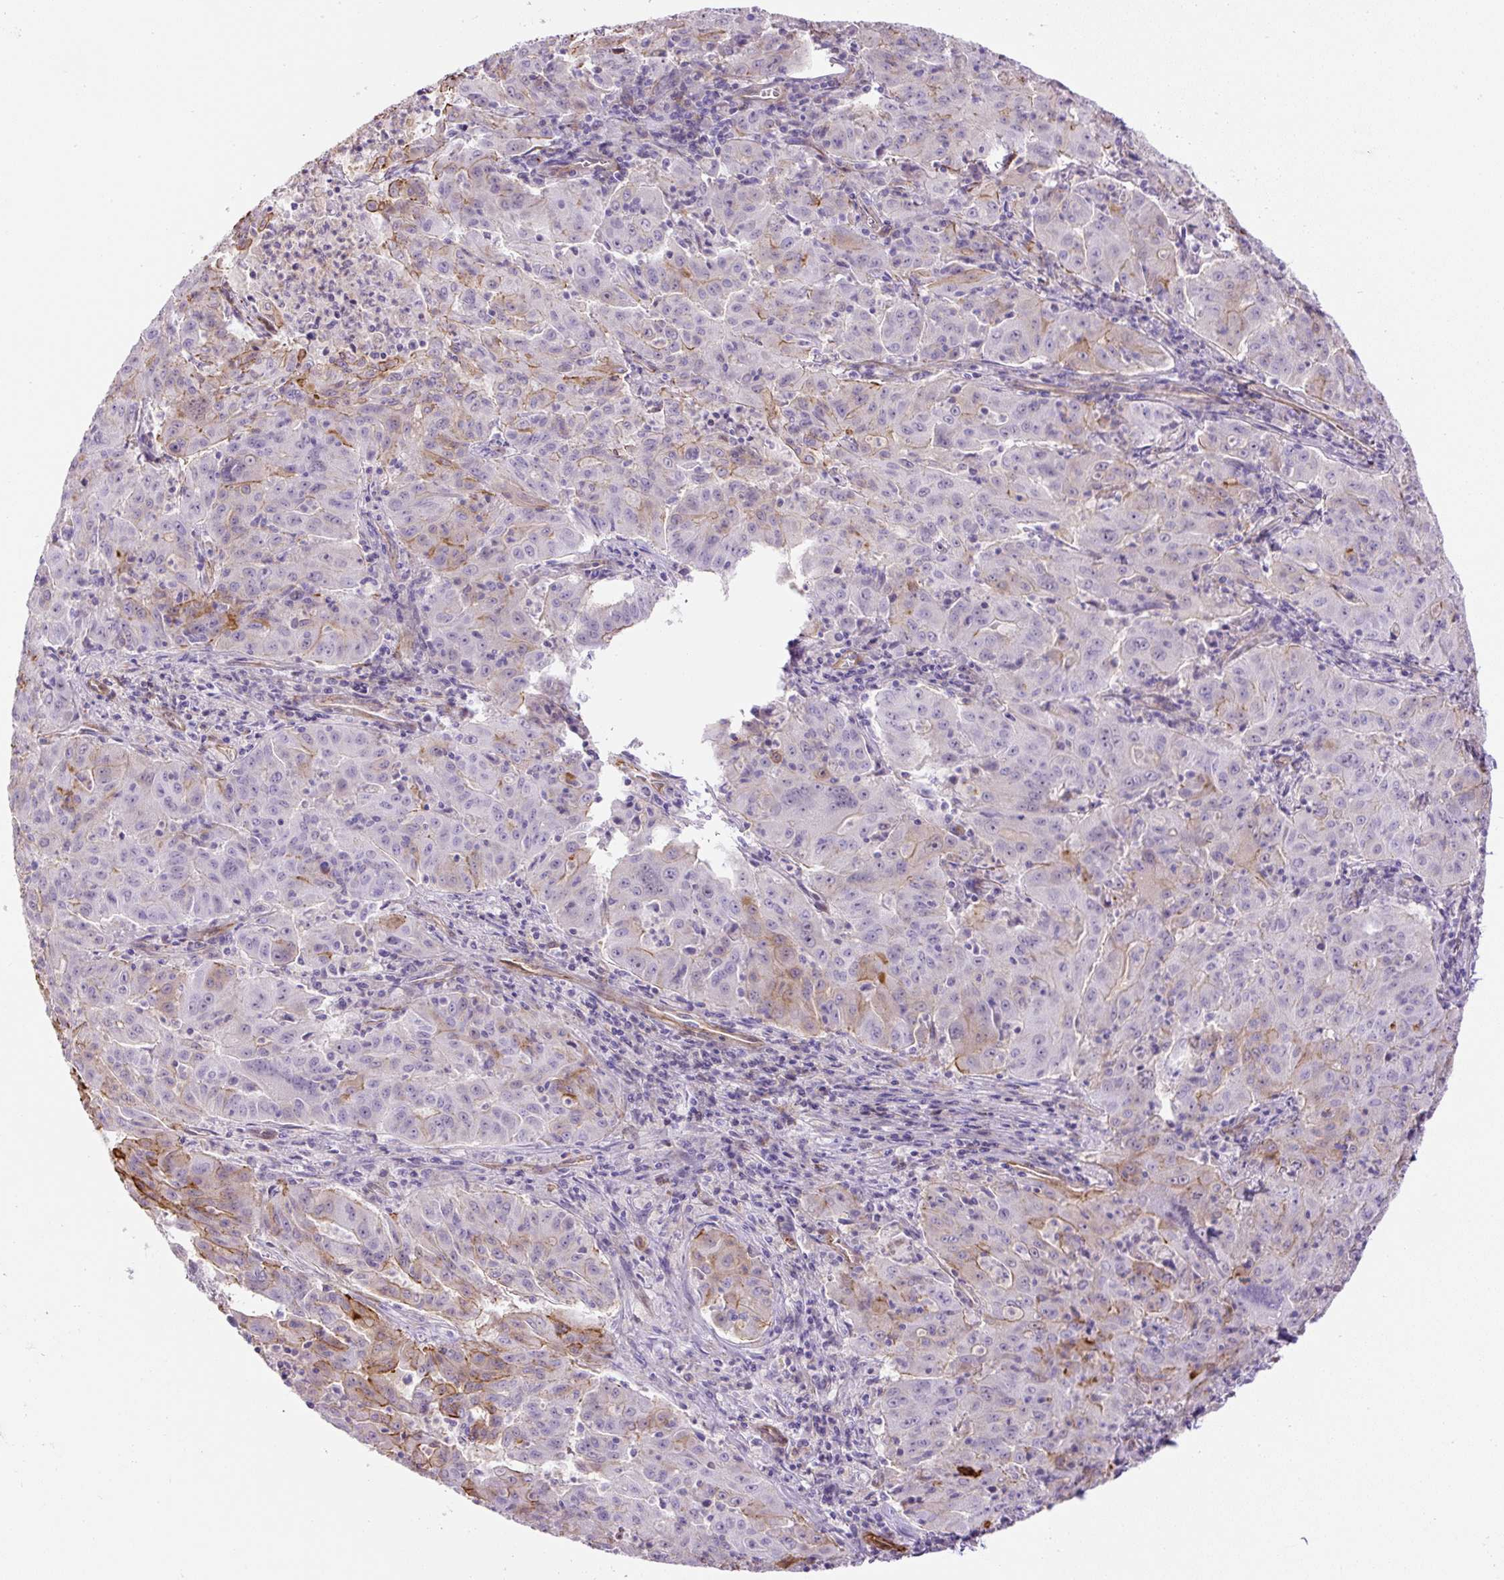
{"staining": {"intensity": "weak", "quantity": "<25%", "location": "cytoplasmic/membranous"}, "tissue": "pancreatic cancer", "cell_type": "Tumor cells", "image_type": "cancer", "snomed": [{"axis": "morphology", "description": "Adenocarcinoma, NOS"}, {"axis": "topography", "description": "Pancreas"}], "caption": "High power microscopy image of an IHC photomicrograph of pancreatic cancer, revealing no significant positivity in tumor cells. The staining is performed using DAB brown chromogen with nuclei counter-stained in using hematoxylin.", "gene": "B3GALT5", "patient": {"sex": "male", "age": 63}}